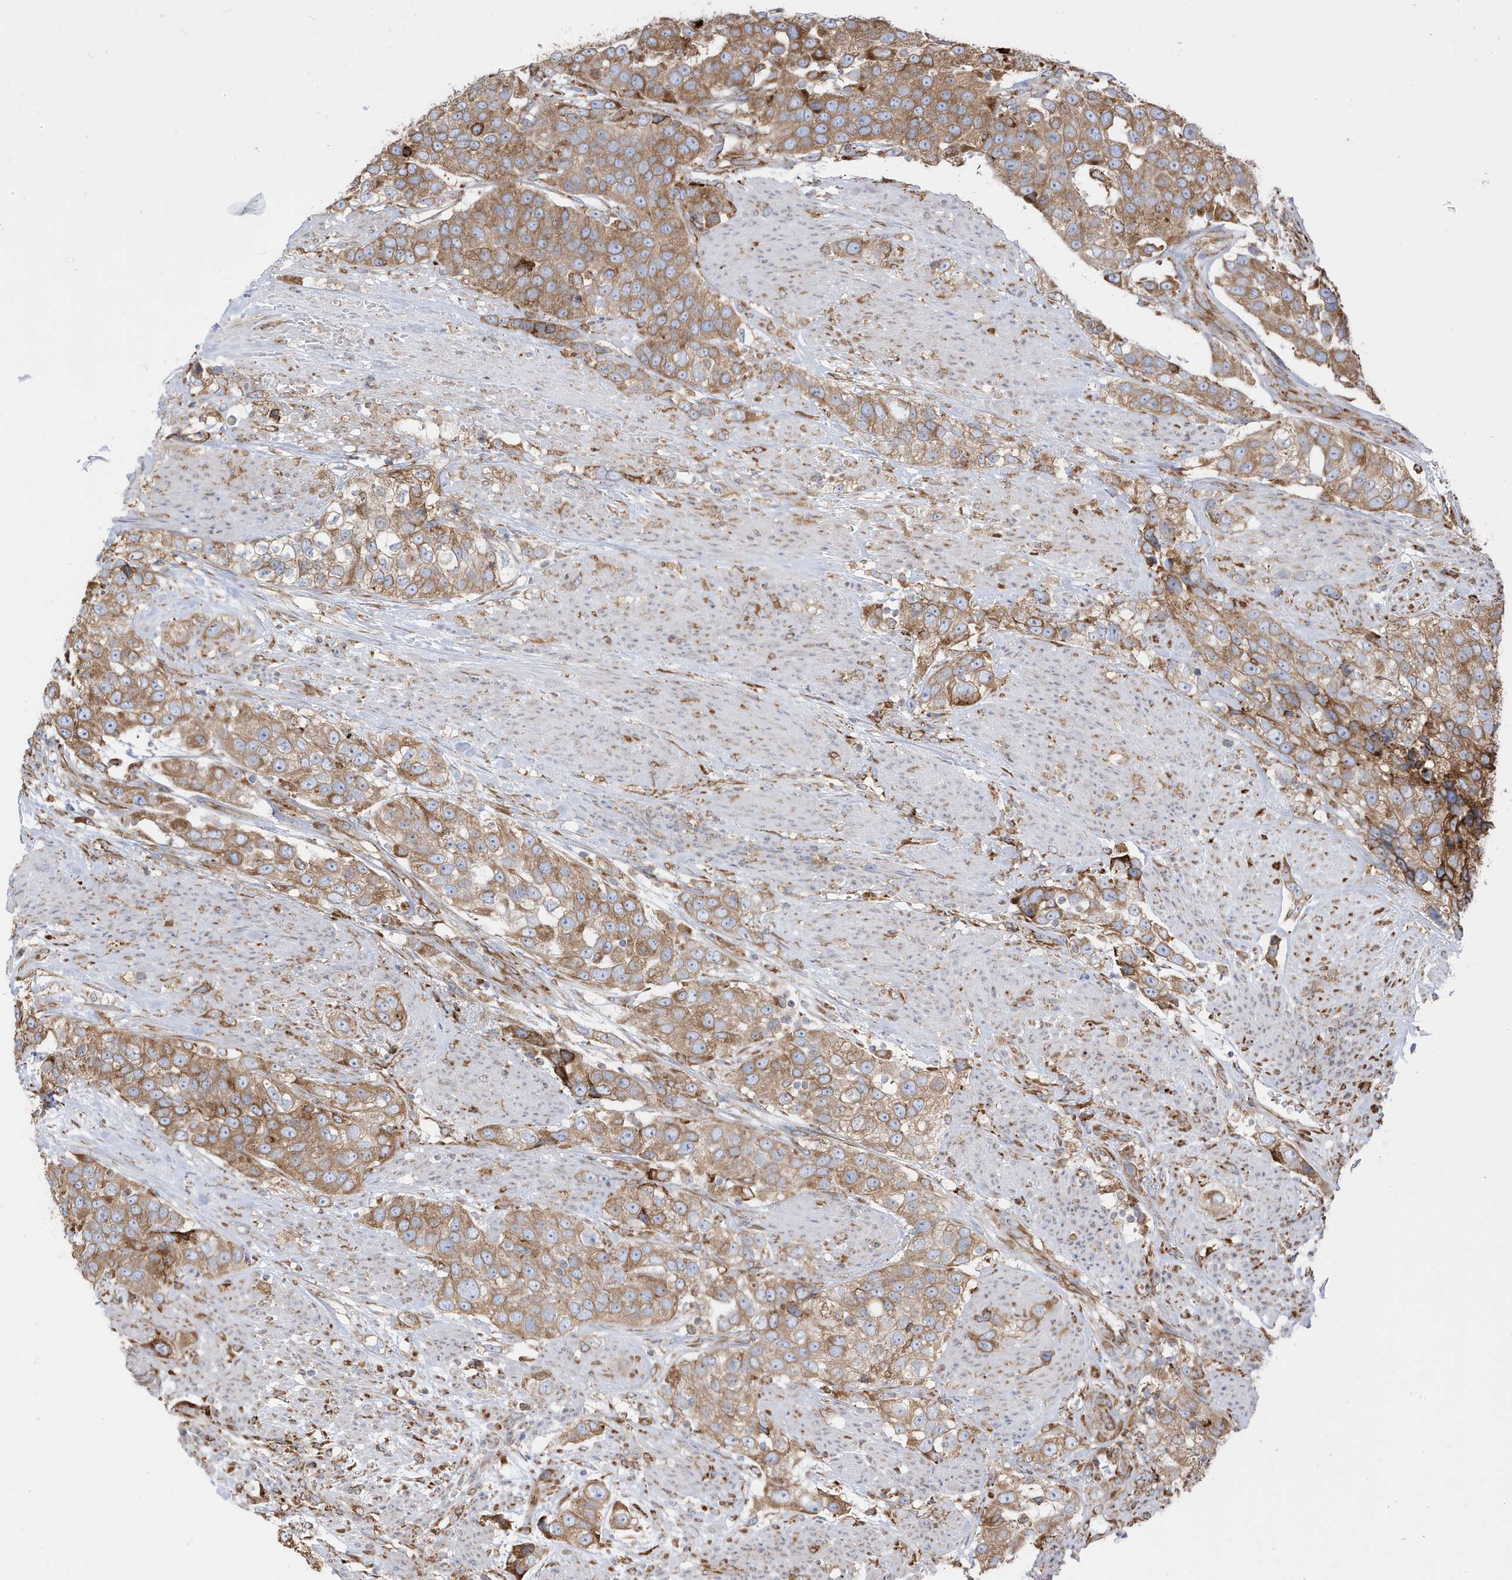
{"staining": {"intensity": "moderate", "quantity": ">75%", "location": "cytoplasmic/membranous"}, "tissue": "urothelial cancer", "cell_type": "Tumor cells", "image_type": "cancer", "snomed": [{"axis": "morphology", "description": "Urothelial carcinoma, High grade"}, {"axis": "topography", "description": "Urinary bladder"}], "caption": "Immunohistochemical staining of high-grade urothelial carcinoma displays medium levels of moderate cytoplasmic/membranous expression in about >75% of tumor cells.", "gene": "PDIA6", "patient": {"sex": "female", "age": 80}}